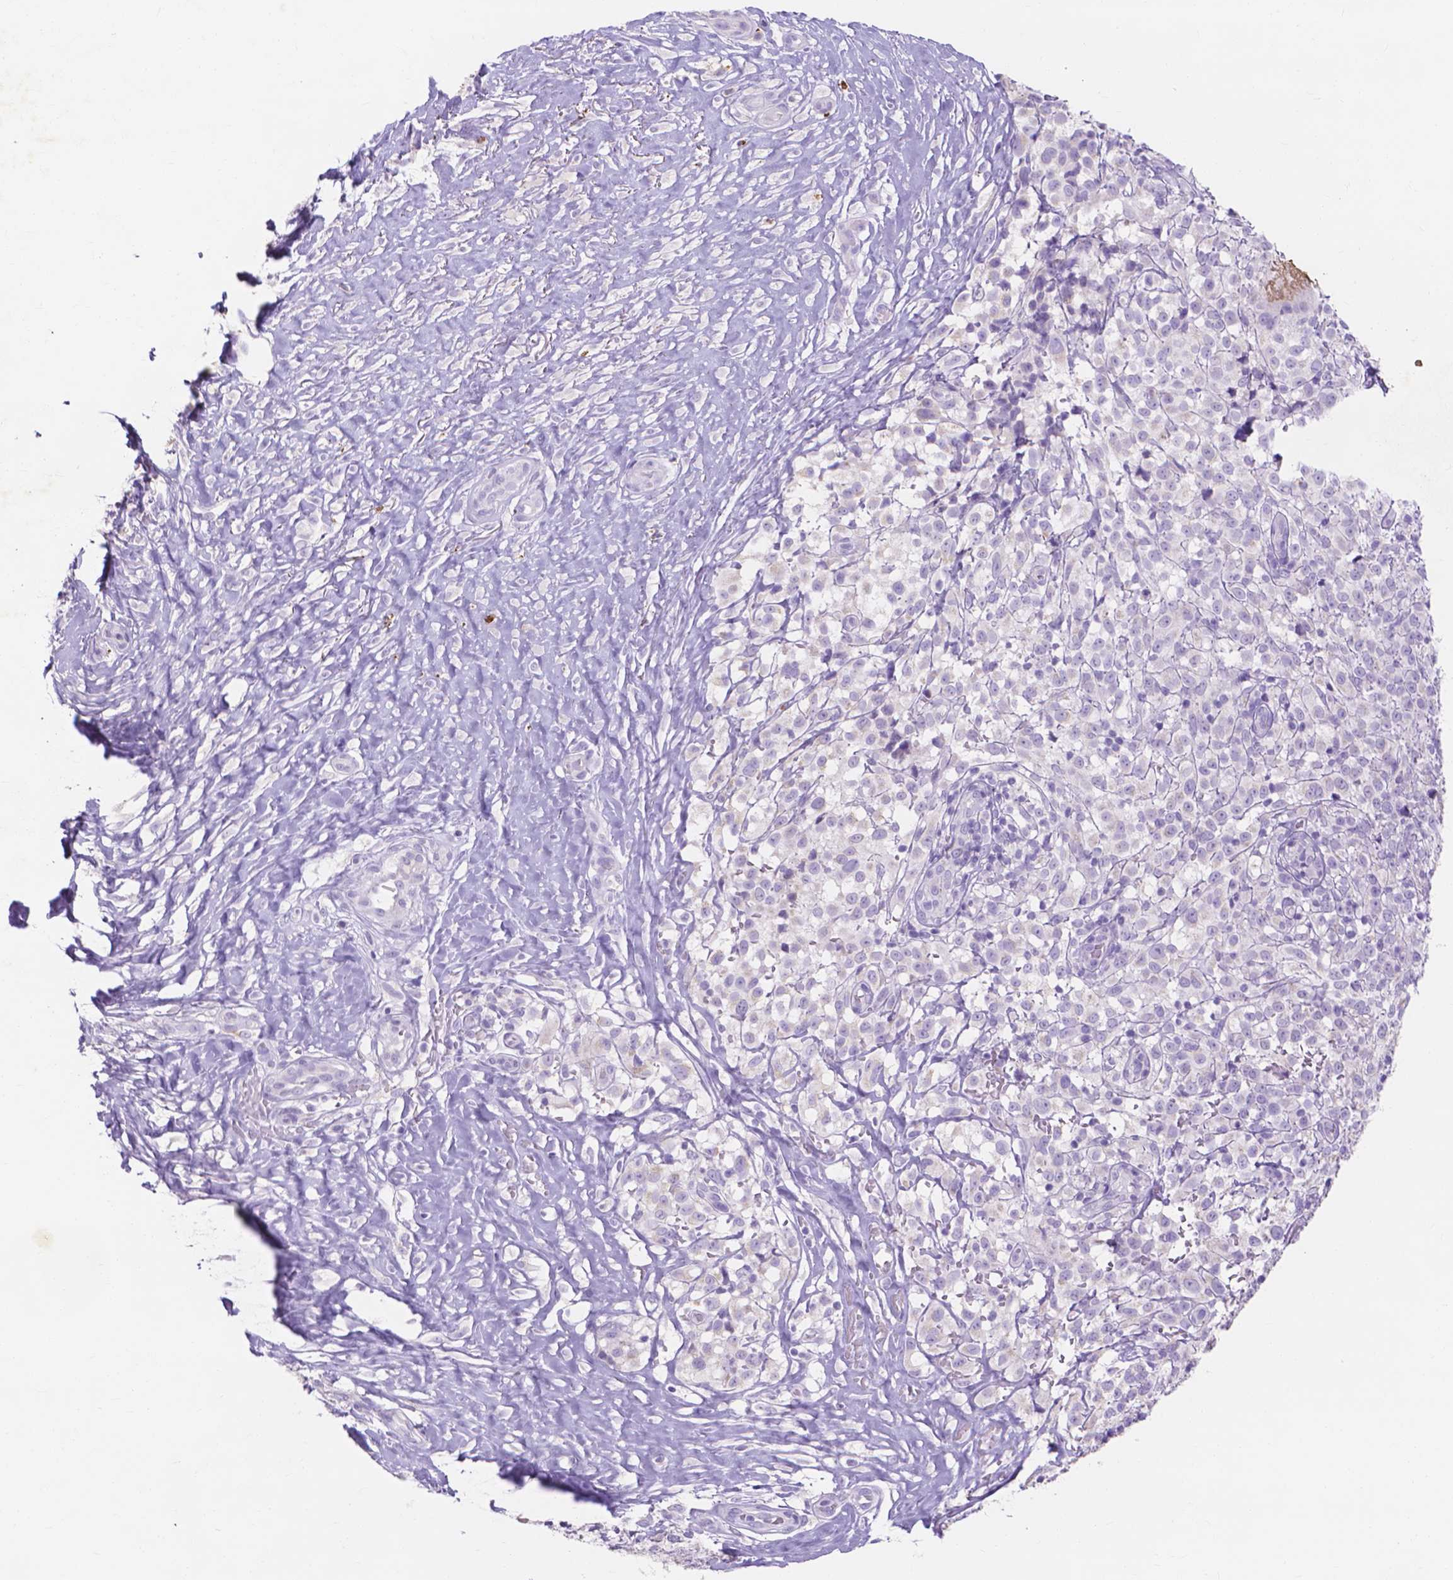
{"staining": {"intensity": "negative", "quantity": "none", "location": "none"}, "tissue": "melanoma", "cell_type": "Tumor cells", "image_type": "cancer", "snomed": [{"axis": "morphology", "description": "Malignant melanoma, NOS"}, {"axis": "topography", "description": "Skin"}], "caption": "Immunohistochemistry (IHC) micrograph of melanoma stained for a protein (brown), which displays no staining in tumor cells.", "gene": "MMP11", "patient": {"sex": "male", "age": 85}}